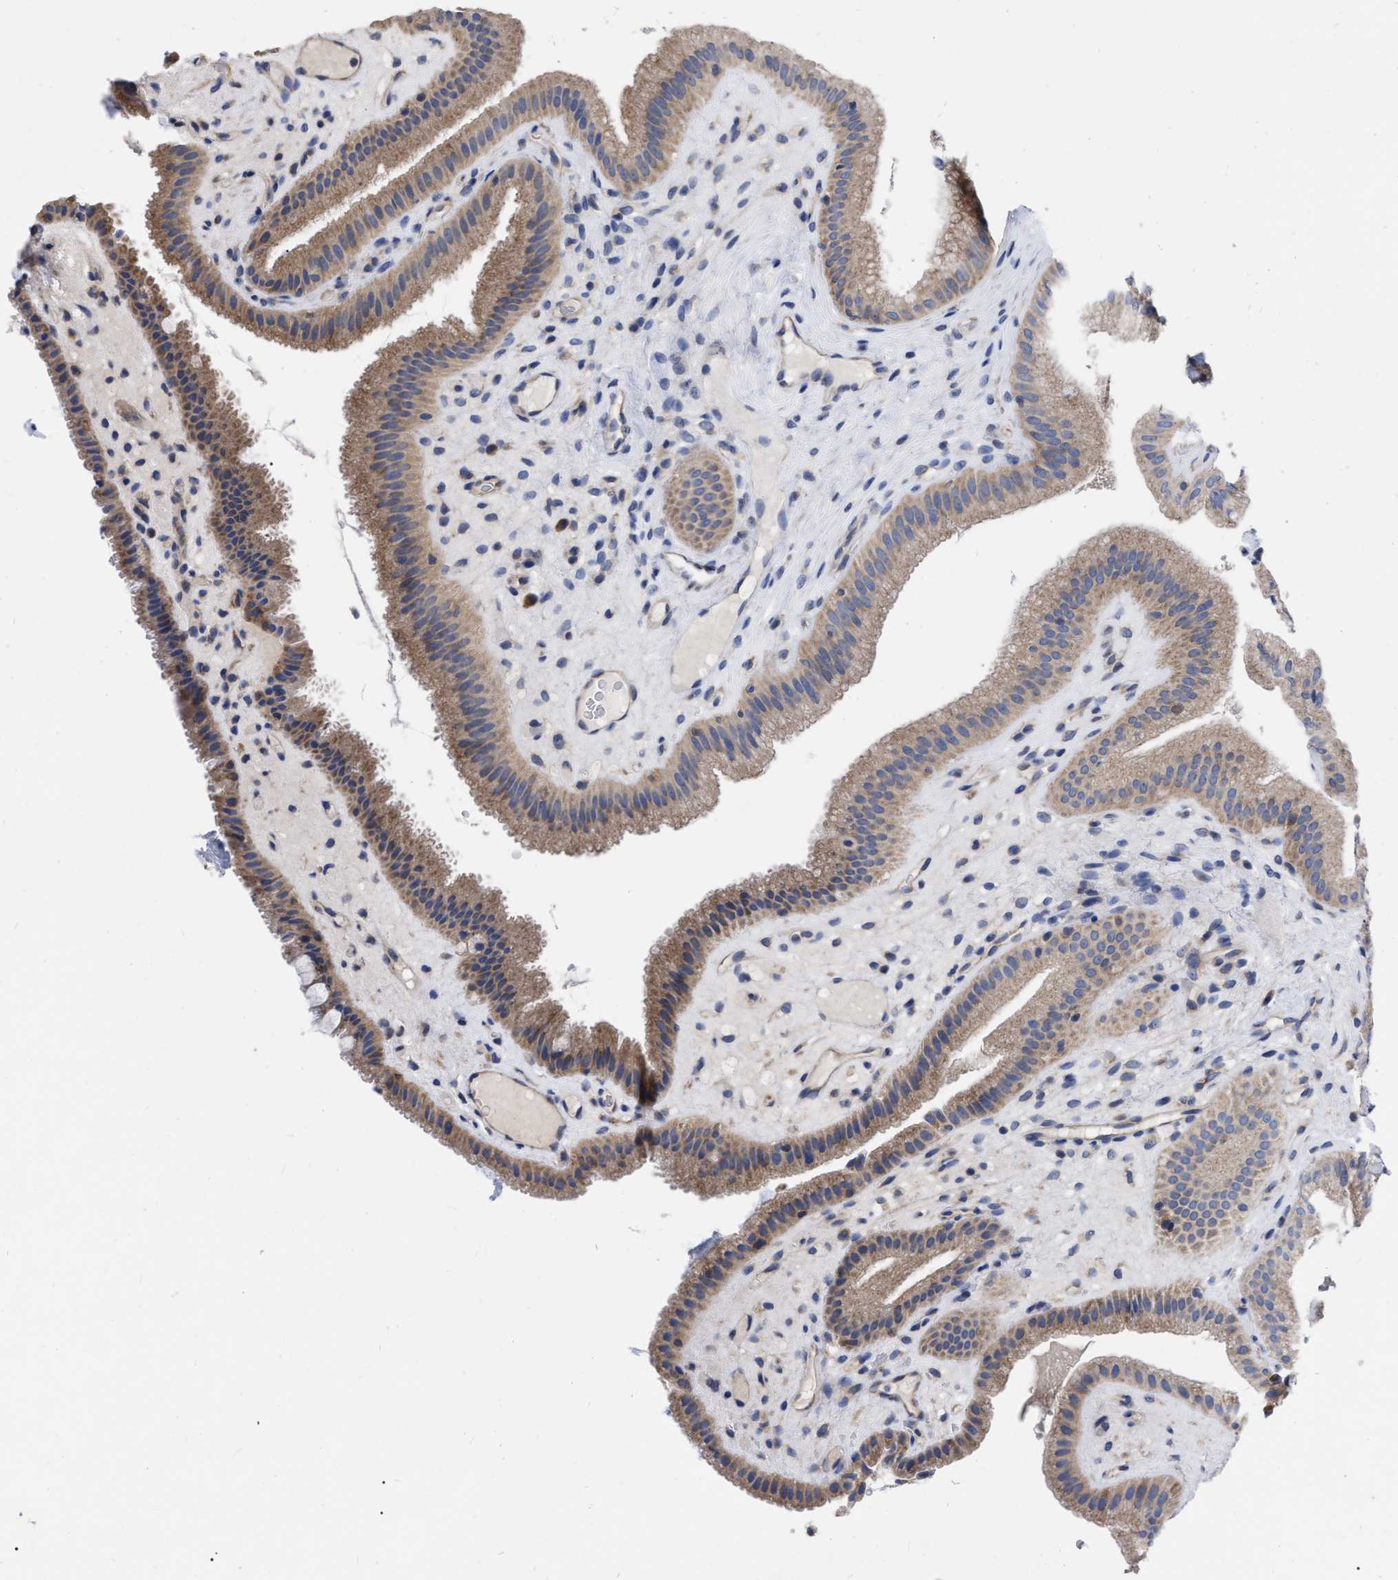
{"staining": {"intensity": "moderate", "quantity": ">75%", "location": "cytoplasmic/membranous"}, "tissue": "gallbladder", "cell_type": "Glandular cells", "image_type": "normal", "snomed": [{"axis": "morphology", "description": "Normal tissue, NOS"}, {"axis": "topography", "description": "Gallbladder"}], "caption": "Immunohistochemistry photomicrograph of unremarkable gallbladder stained for a protein (brown), which displays medium levels of moderate cytoplasmic/membranous positivity in approximately >75% of glandular cells.", "gene": "CDKN2C", "patient": {"sex": "male", "age": 49}}